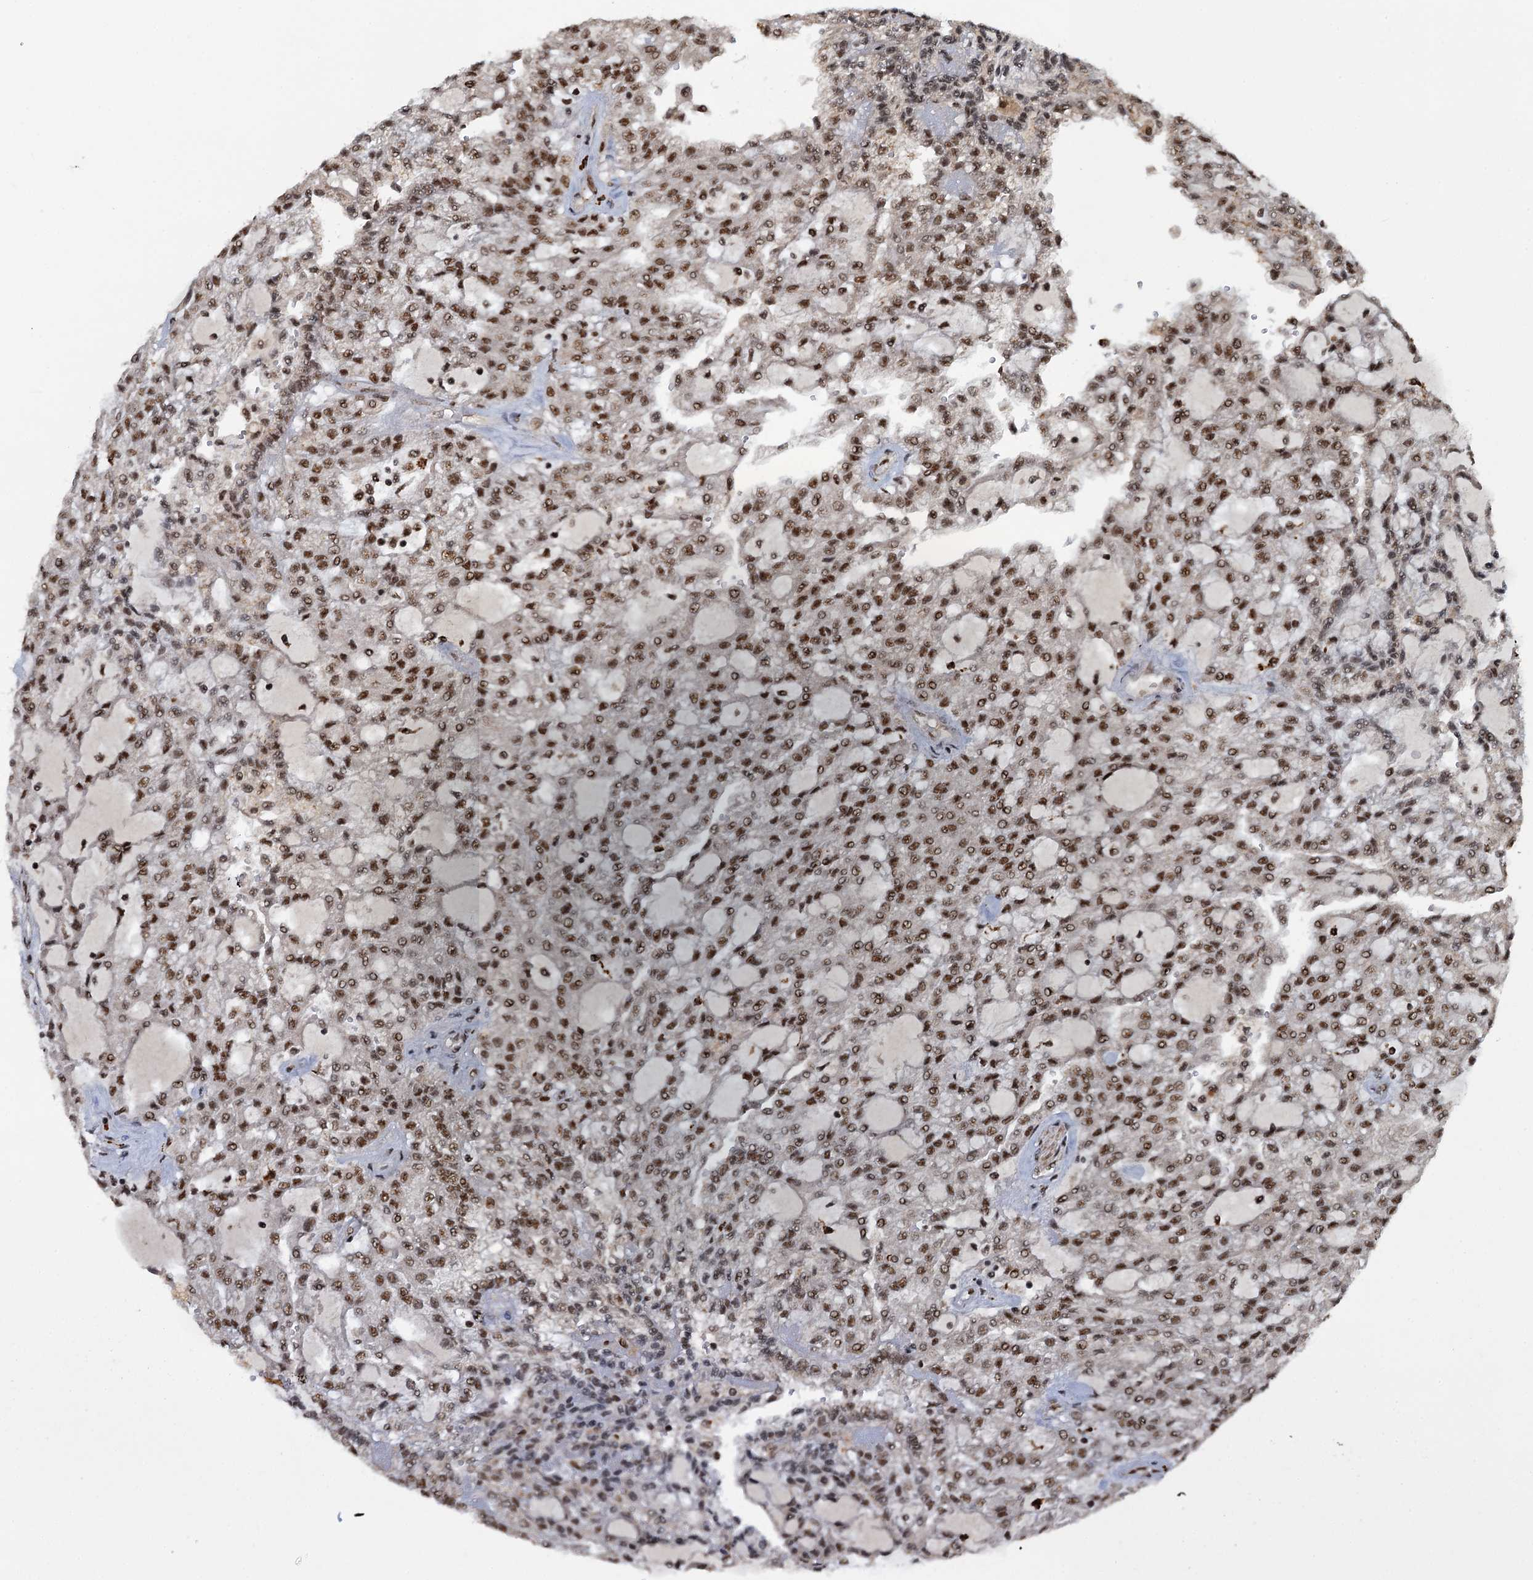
{"staining": {"intensity": "moderate", "quantity": ">75%", "location": "nuclear"}, "tissue": "renal cancer", "cell_type": "Tumor cells", "image_type": "cancer", "snomed": [{"axis": "morphology", "description": "Adenocarcinoma, NOS"}, {"axis": "topography", "description": "Kidney"}], "caption": "Renal adenocarcinoma stained with a brown dye displays moderate nuclear positive expression in approximately >75% of tumor cells.", "gene": "ZC3H18", "patient": {"sex": "male", "age": 63}}